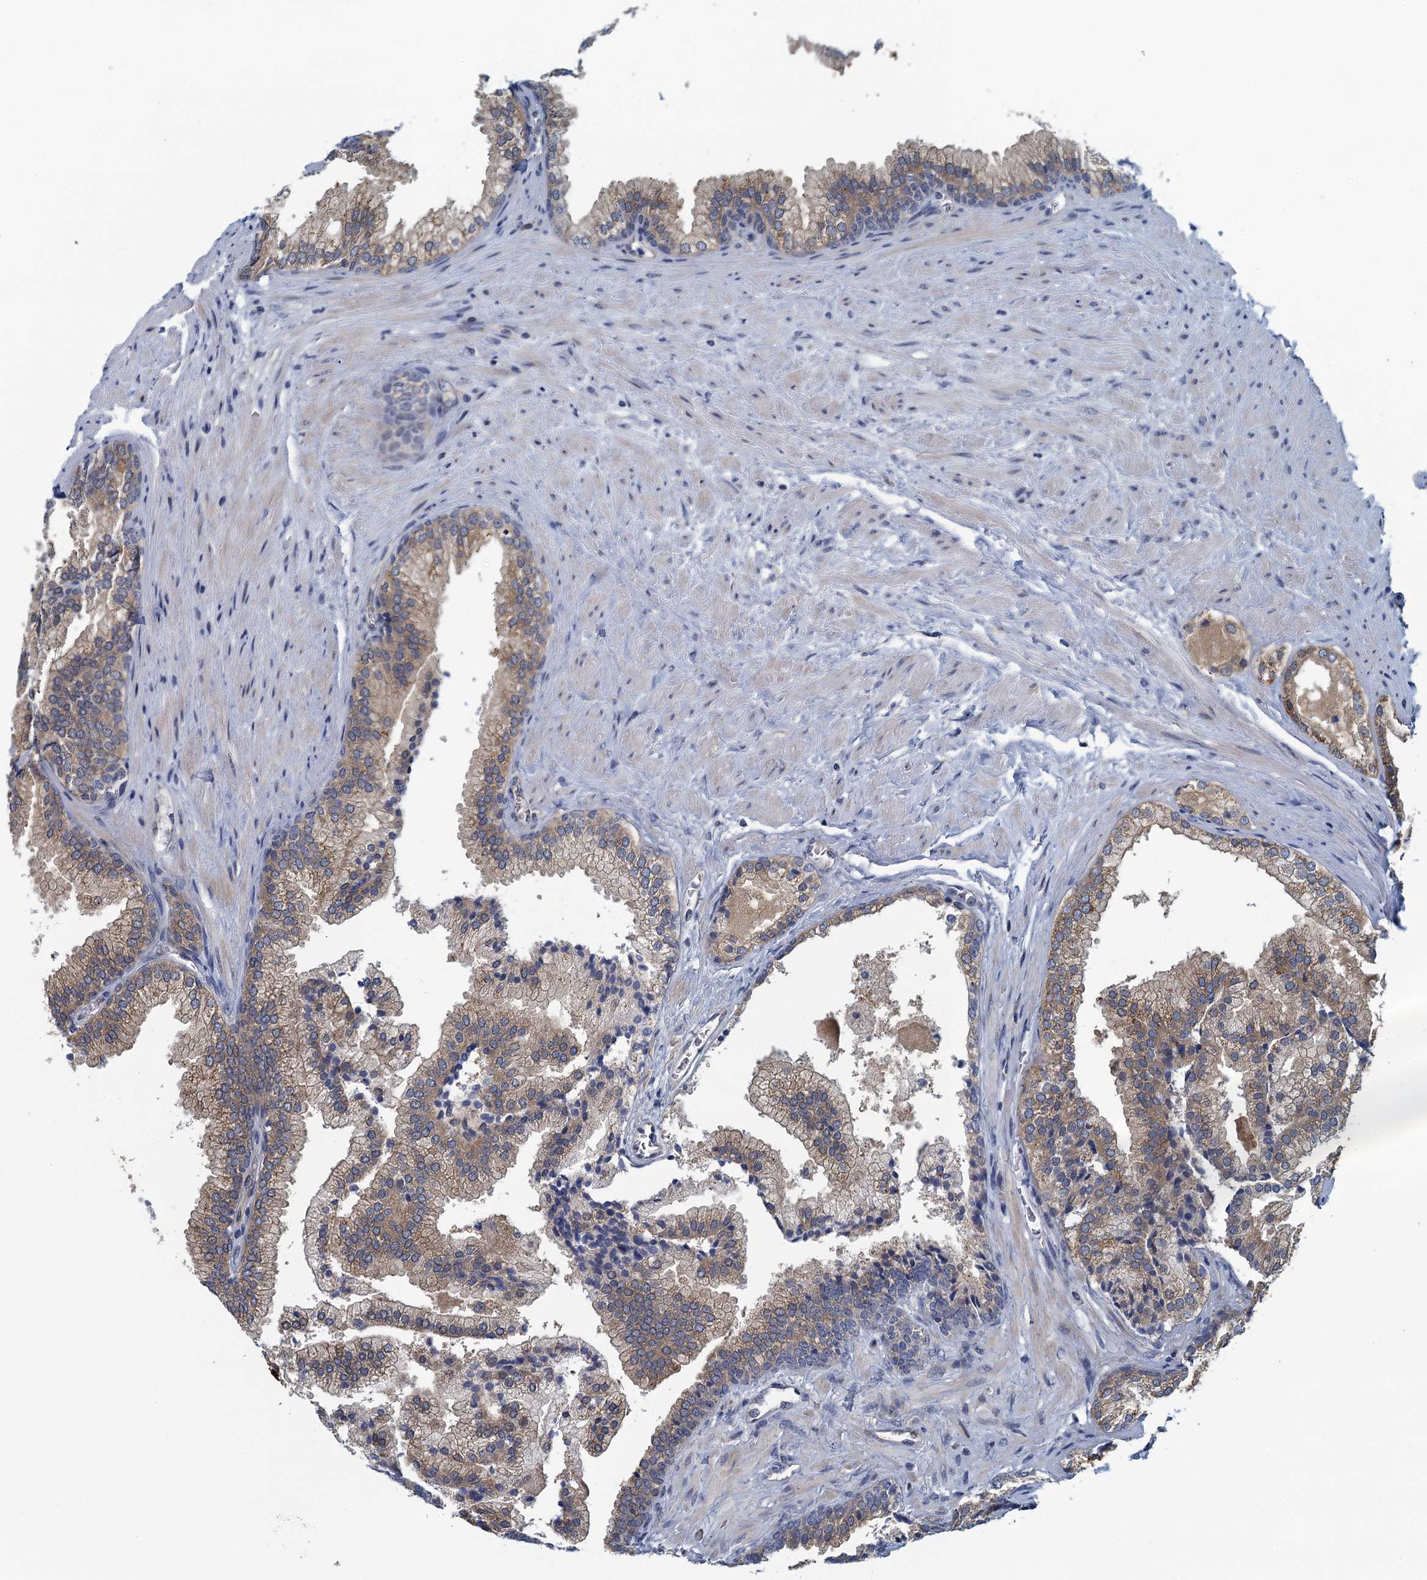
{"staining": {"intensity": "moderate", "quantity": ">75%", "location": "cytoplasmic/membranous"}, "tissue": "prostate", "cell_type": "Glandular cells", "image_type": "normal", "snomed": [{"axis": "morphology", "description": "Normal tissue, NOS"}, {"axis": "topography", "description": "Prostate"}], "caption": "Glandular cells display medium levels of moderate cytoplasmic/membranous expression in approximately >75% of cells in normal human prostate.", "gene": "NCKAP1L", "patient": {"sex": "male", "age": 76}}